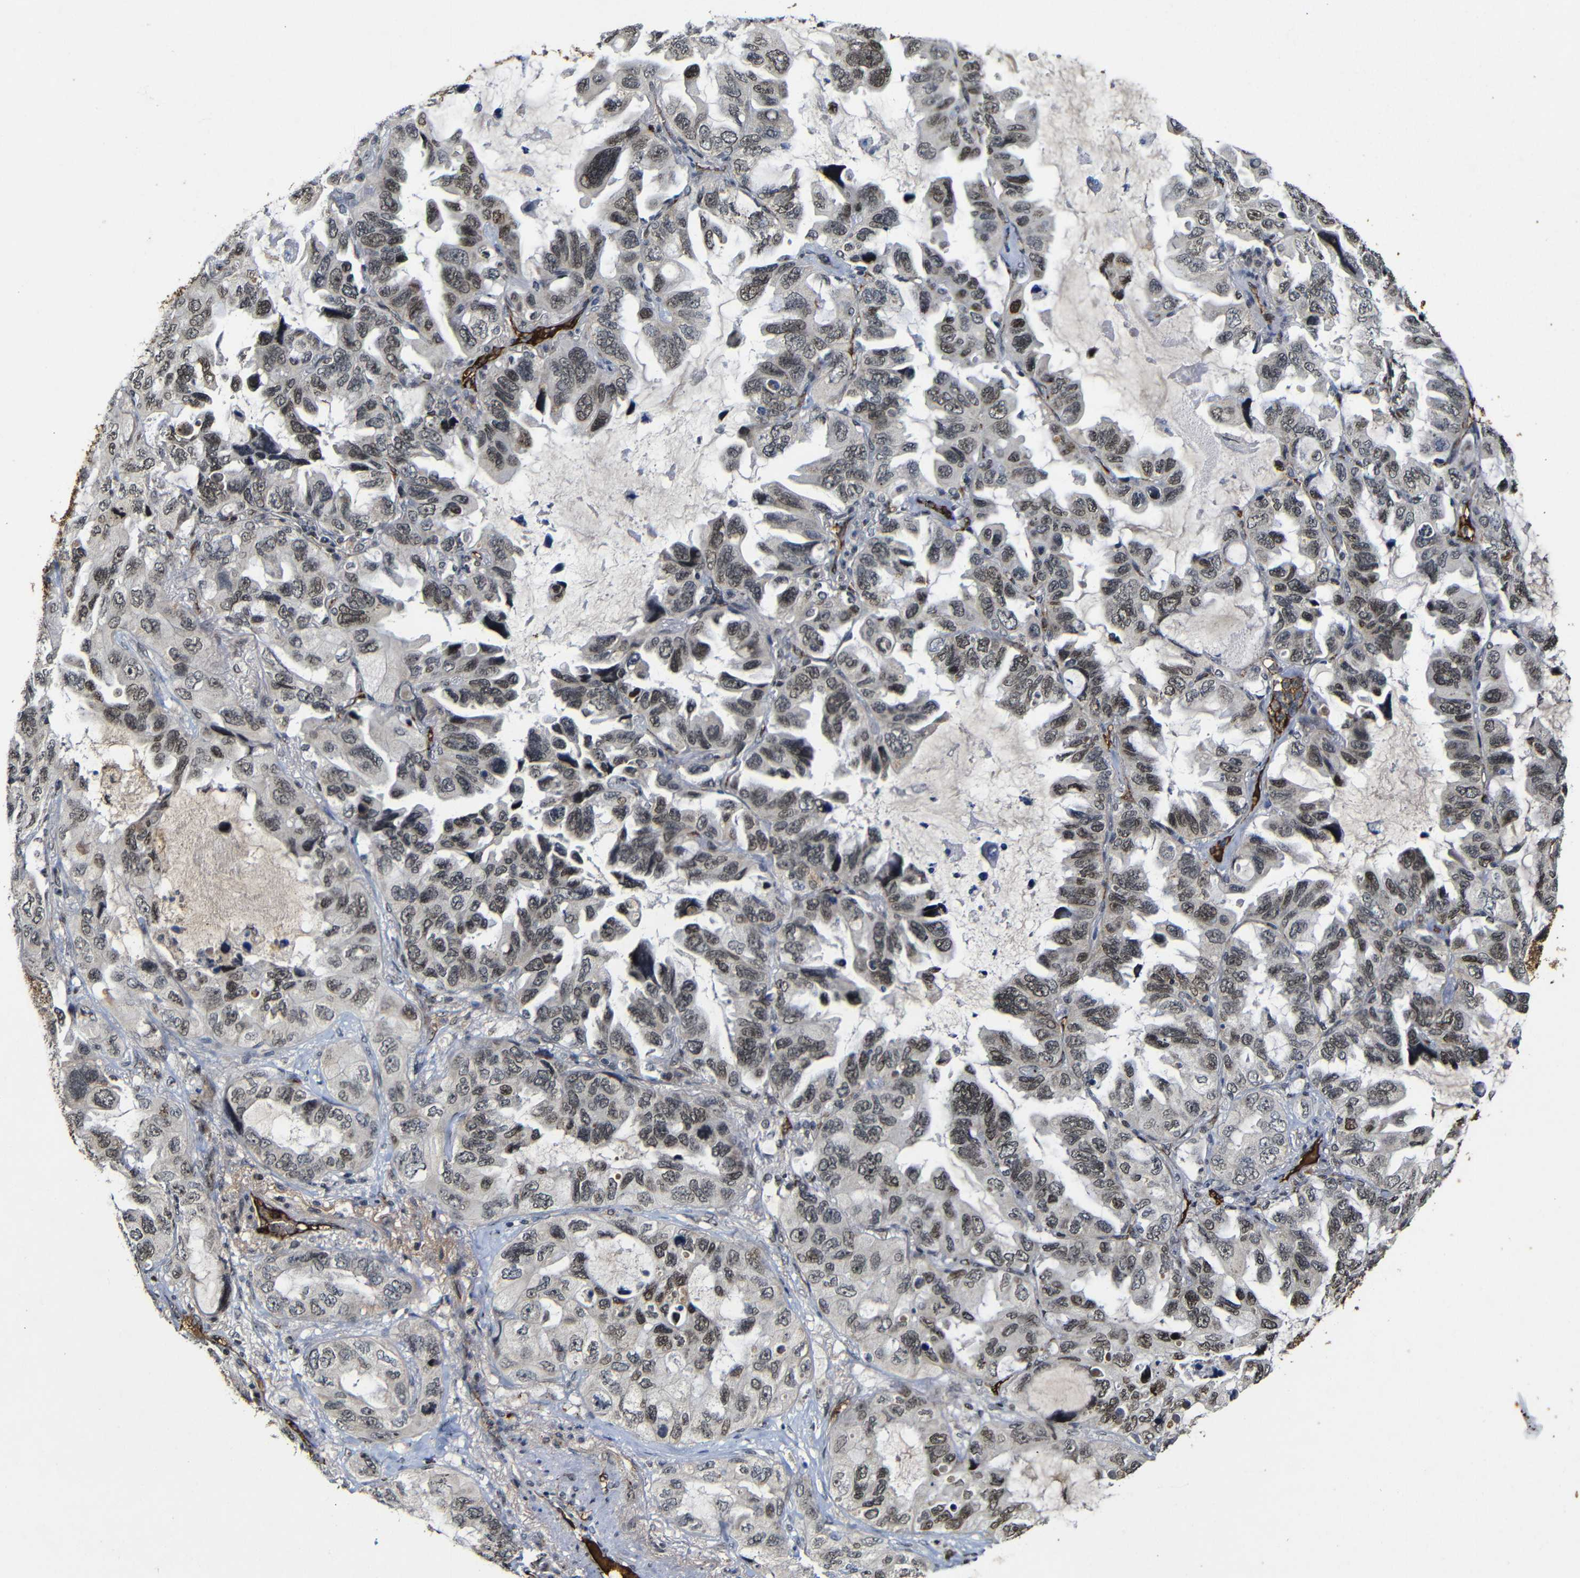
{"staining": {"intensity": "moderate", "quantity": "<25%", "location": "nuclear"}, "tissue": "lung cancer", "cell_type": "Tumor cells", "image_type": "cancer", "snomed": [{"axis": "morphology", "description": "Squamous cell carcinoma, NOS"}, {"axis": "topography", "description": "Lung"}], "caption": "High-power microscopy captured an immunohistochemistry (IHC) micrograph of lung squamous cell carcinoma, revealing moderate nuclear positivity in approximately <25% of tumor cells.", "gene": "MYC", "patient": {"sex": "female", "age": 73}}